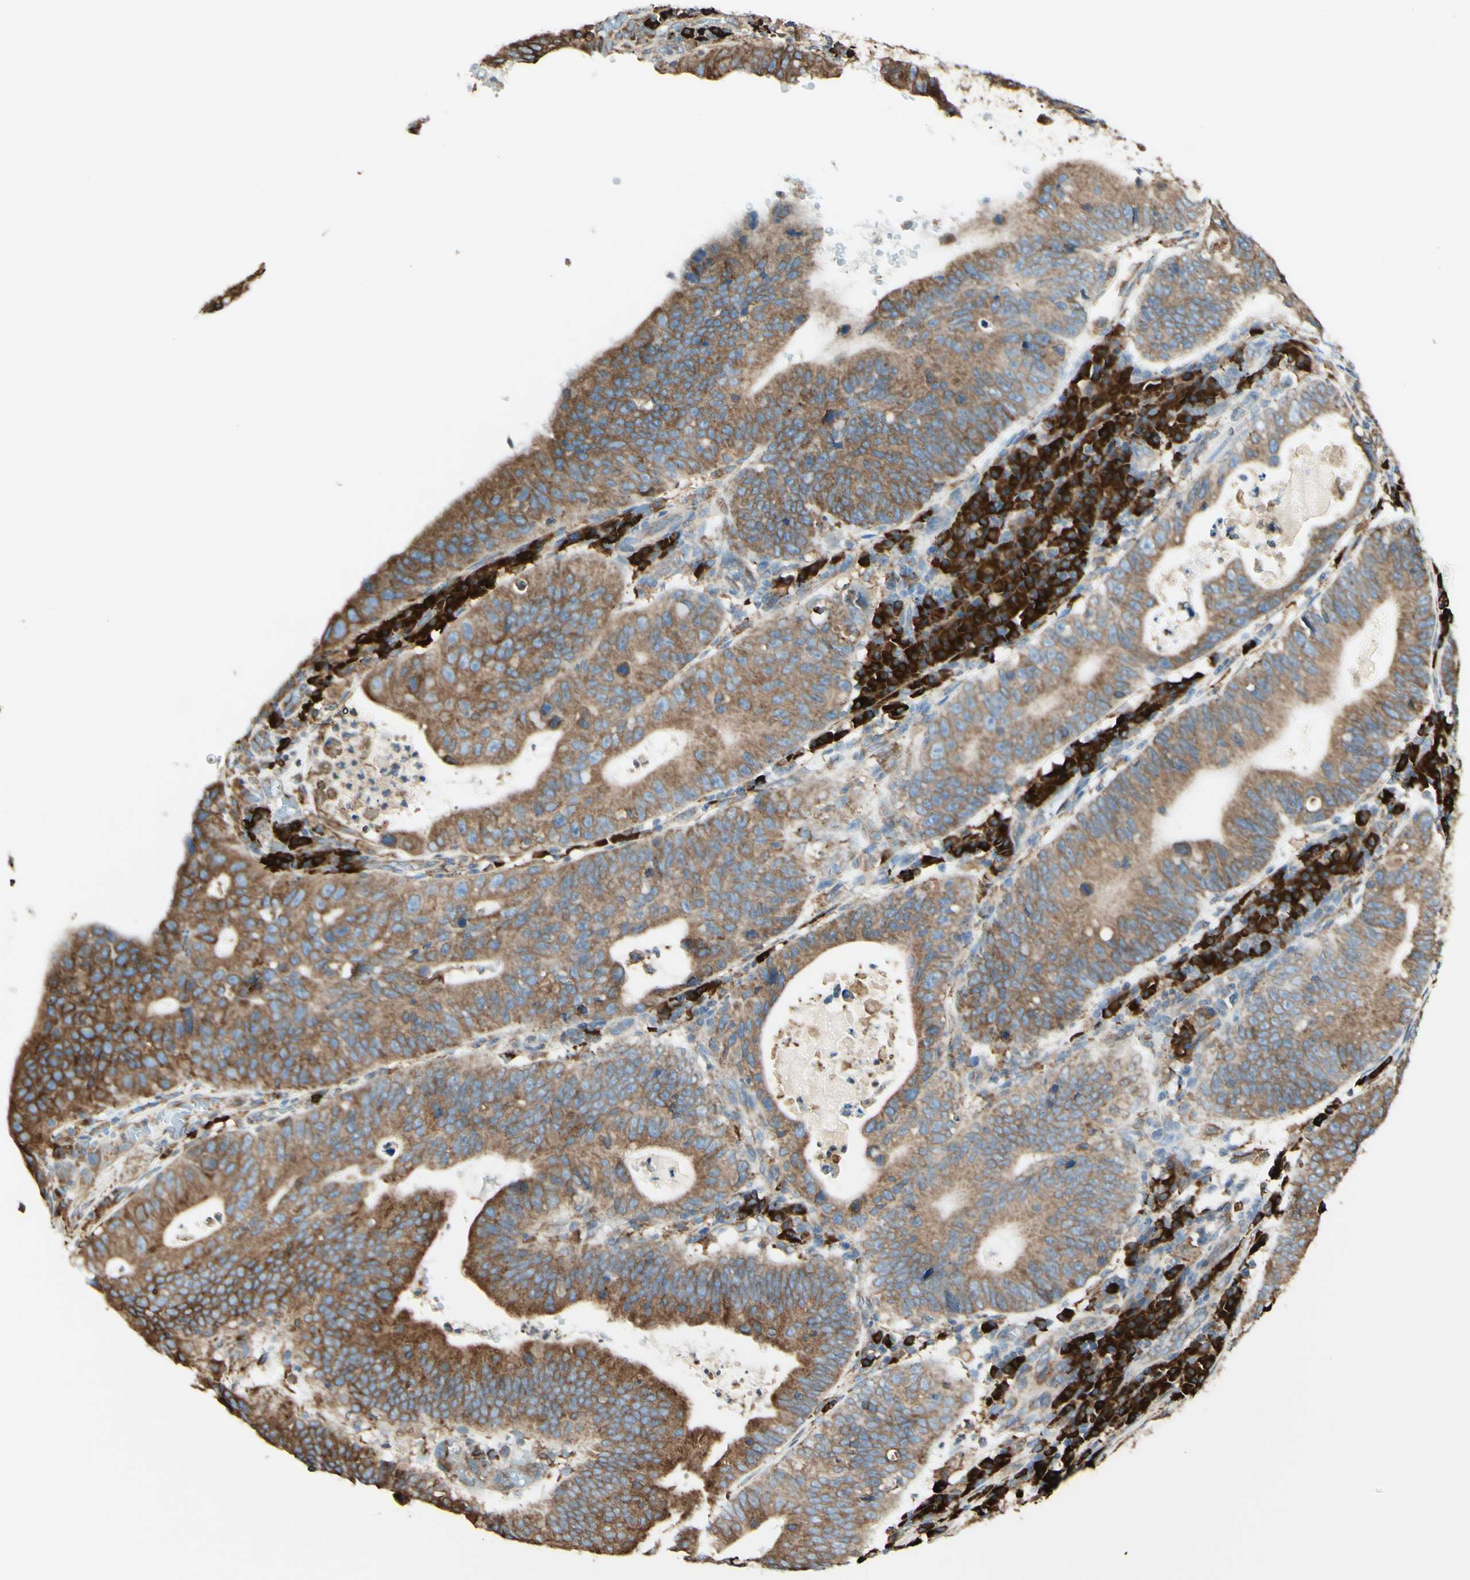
{"staining": {"intensity": "moderate", "quantity": ">75%", "location": "cytoplasmic/membranous"}, "tissue": "stomach cancer", "cell_type": "Tumor cells", "image_type": "cancer", "snomed": [{"axis": "morphology", "description": "Adenocarcinoma, NOS"}, {"axis": "topography", "description": "Stomach"}], "caption": "Stomach adenocarcinoma tissue exhibits moderate cytoplasmic/membranous expression in approximately >75% of tumor cells, visualized by immunohistochemistry.", "gene": "DNAJB11", "patient": {"sex": "male", "age": 59}}